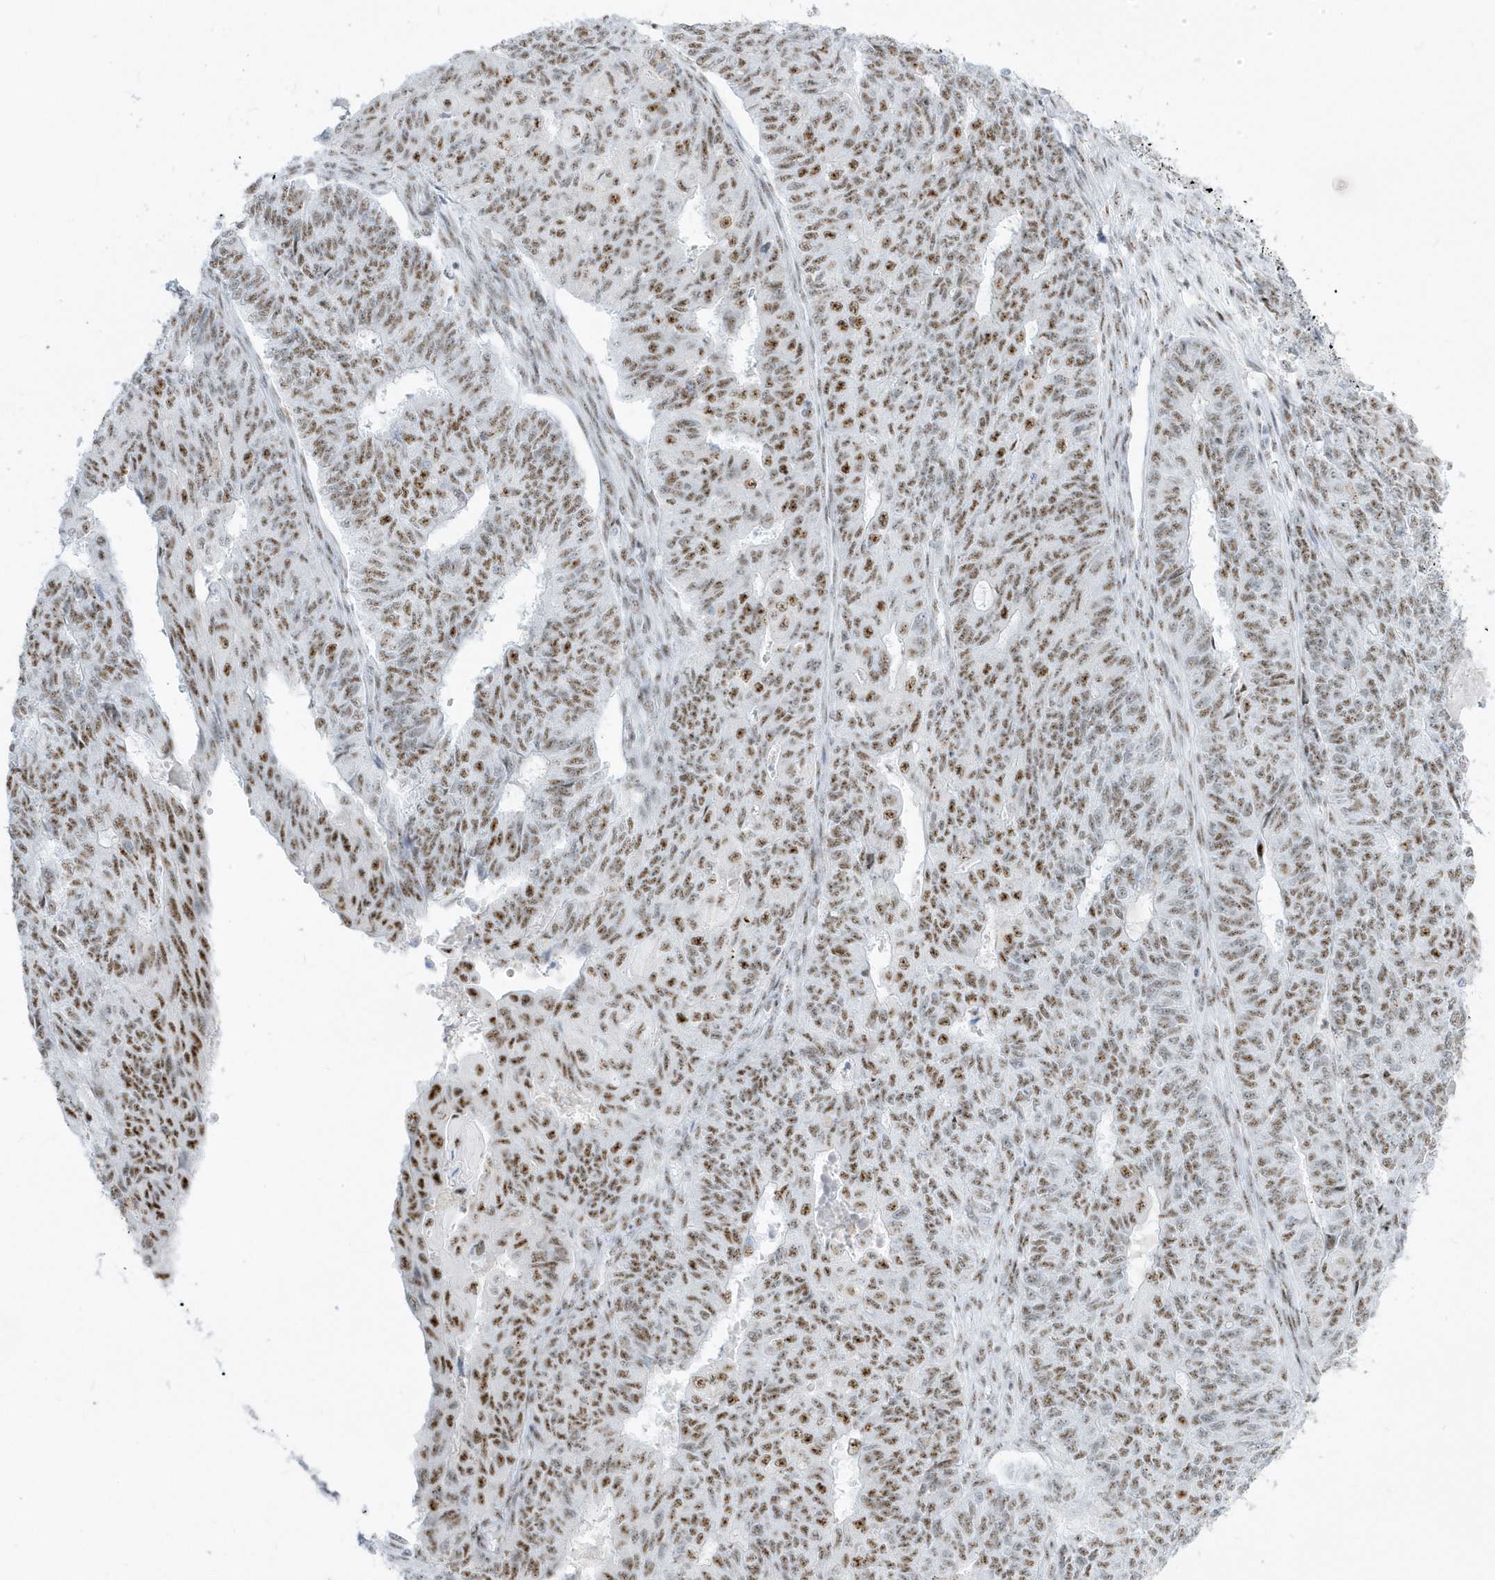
{"staining": {"intensity": "moderate", "quantity": ">75%", "location": "nuclear"}, "tissue": "endometrial cancer", "cell_type": "Tumor cells", "image_type": "cancer", "snomed": [{"axis": "morphology", "description": "Adenocarcinoma, NOS"}, {"axis": "topography", "description": "Endometrium"}], "caption": "About >75% of tumor cells in human endometrial adenocarcinoma show moderate nuclear protein expression as visualized by brown immunohistochemical staining.", "gene": "PLEKHN1", "patient": {"sex": "female", "age": 32}}